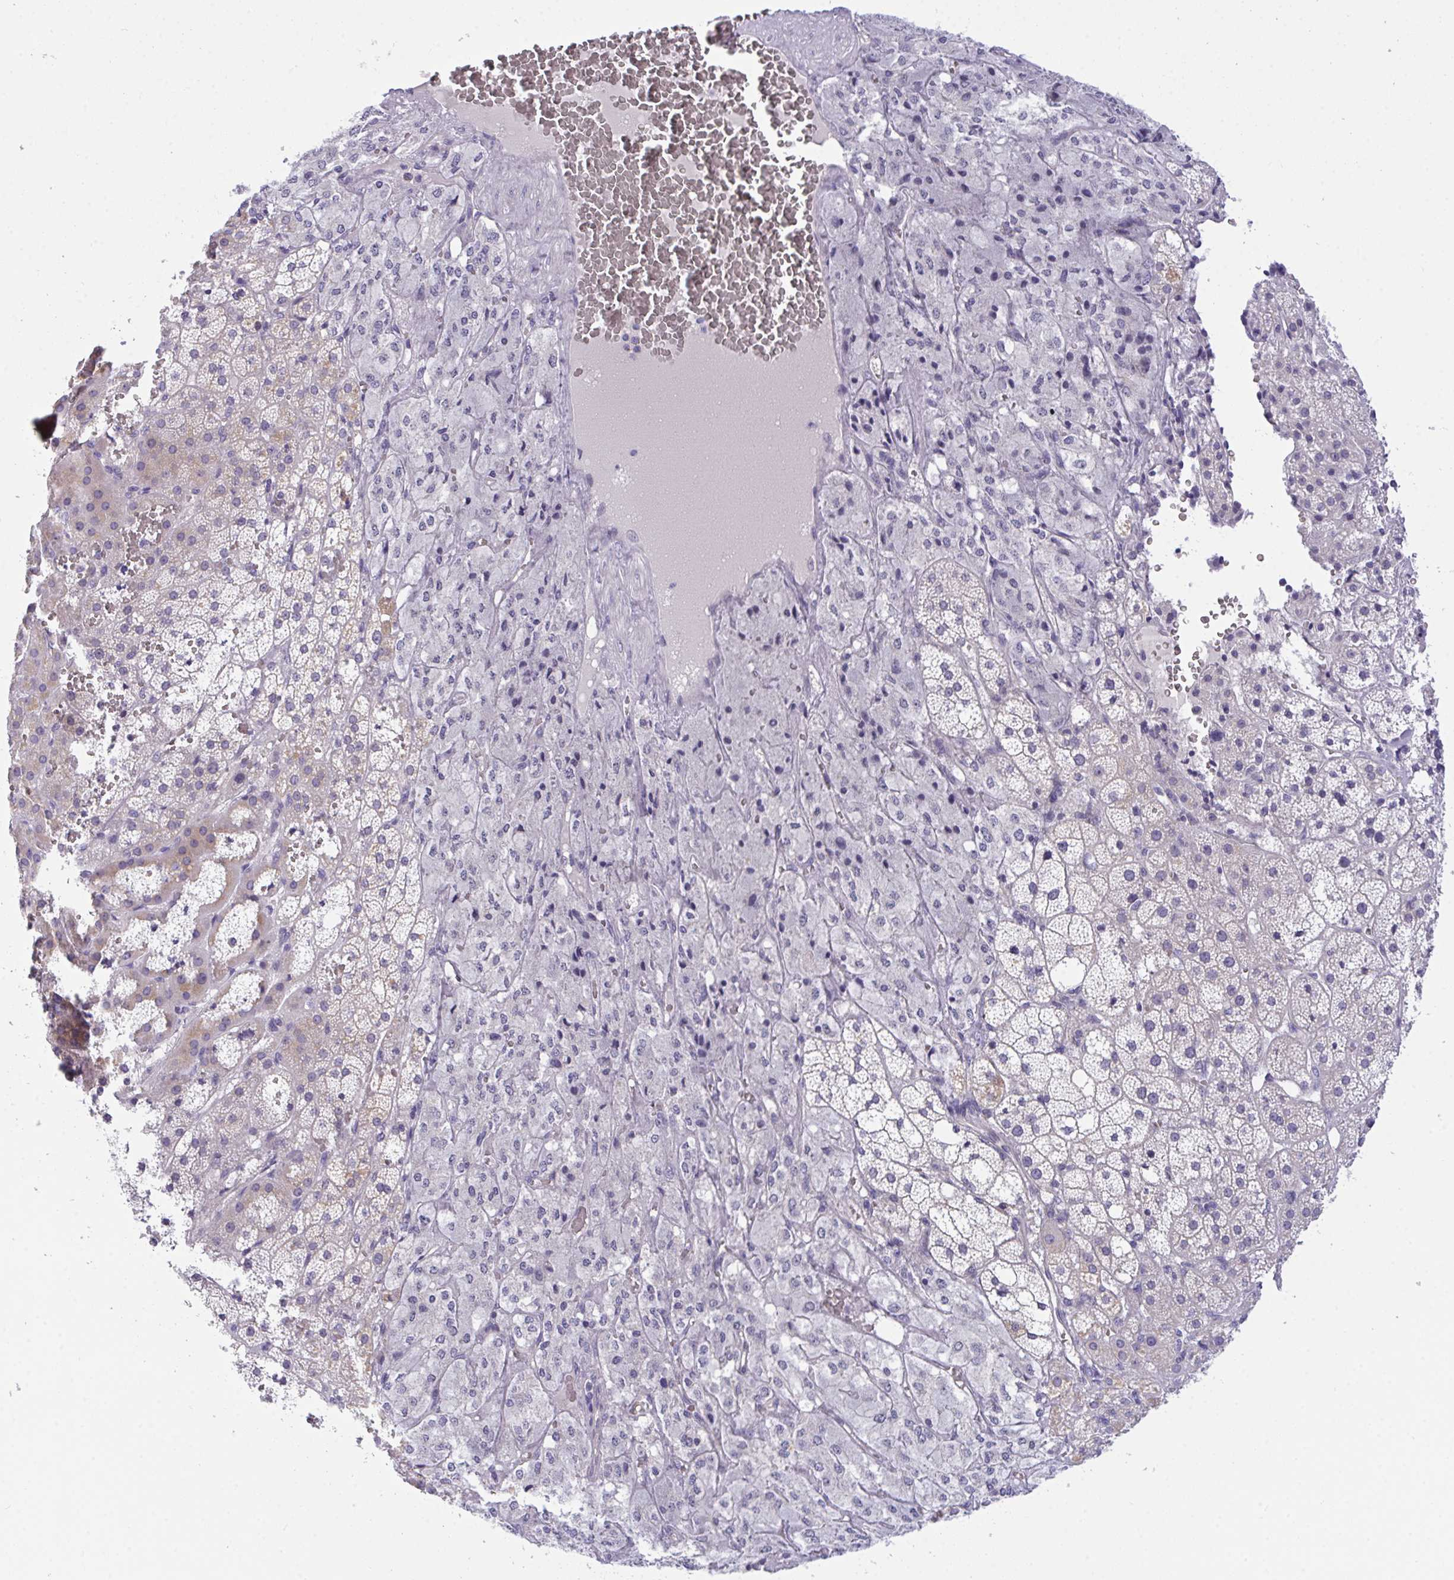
{"staining": {"intensity": "negative", "quantity": "none", "location": "none"}, "tissue": "adrenal gland", "cell_type": "Glandular cells", "image_type": "normal", "snomed": [{"axis": "morphology", "description": "Normal tissue, NOS"}, {"axis": "topography", "description": "Adrenal gland"}], "caption": "A high-resolution histopathology image shows immunohistochemistry (IHC) staining of unremarkable adrenal gland, which demonstrates no significant staining in glandular cells.", "gene": "HOXD12", "patient": {"sex": "male", "age": 53}}